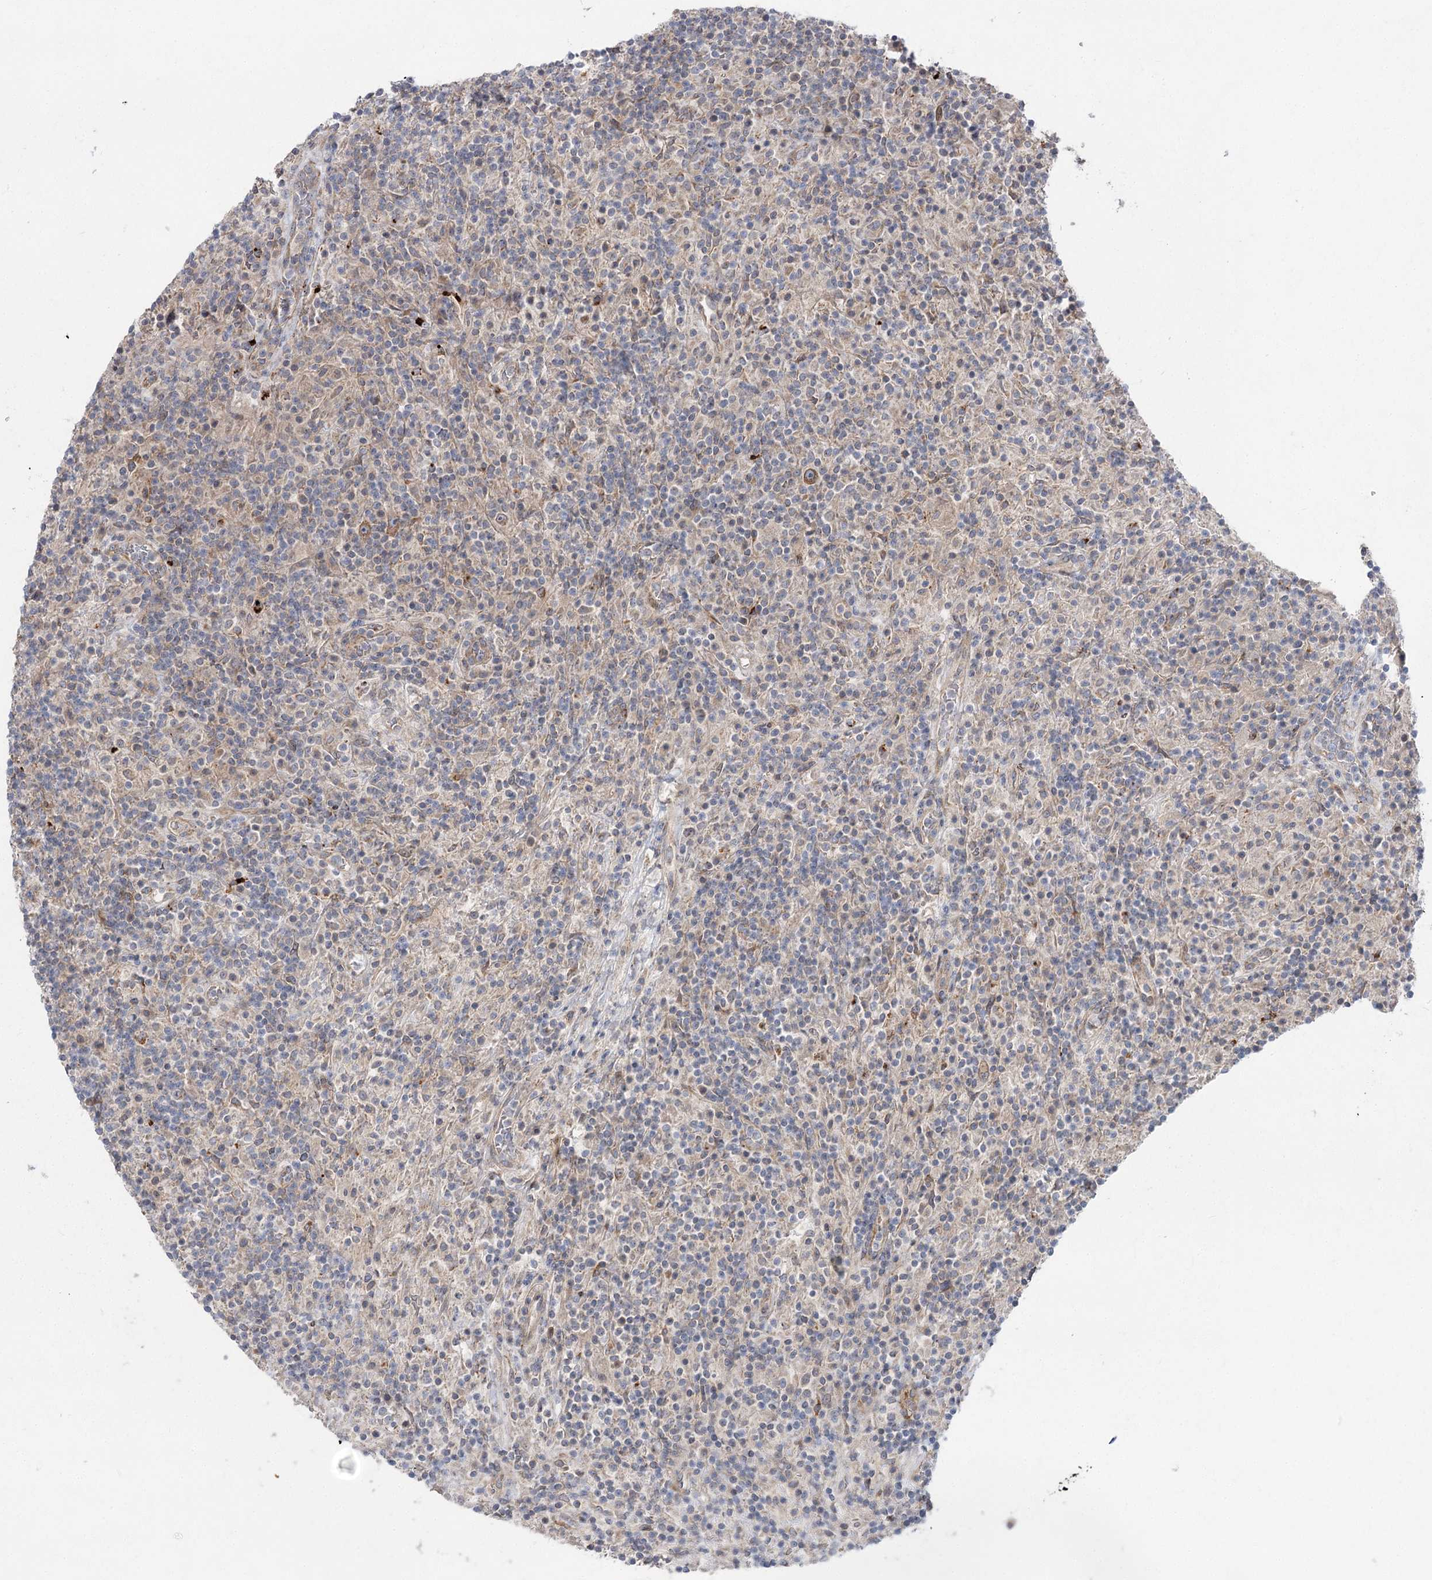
{"staining": {"intensity": "moderate", "quantity": "25%-75%", "location": "cytoplasmic/membranous"}, "tissue": "lymphoma", "cell_type": "Tumor cells", "image_type": "cancer", "snomed": [{"axis": "morphology", "description": "Hodgkin's disease, NOS"}, {"axis": "topography", "description": "Lymph node"}], "caption": "Human Hodgkin's disease stained with a protein marker demonstrates moderate staining in tumor cells.", "gene": "SH3BP5L", "patient": {"sex": "male", "age": 70}}